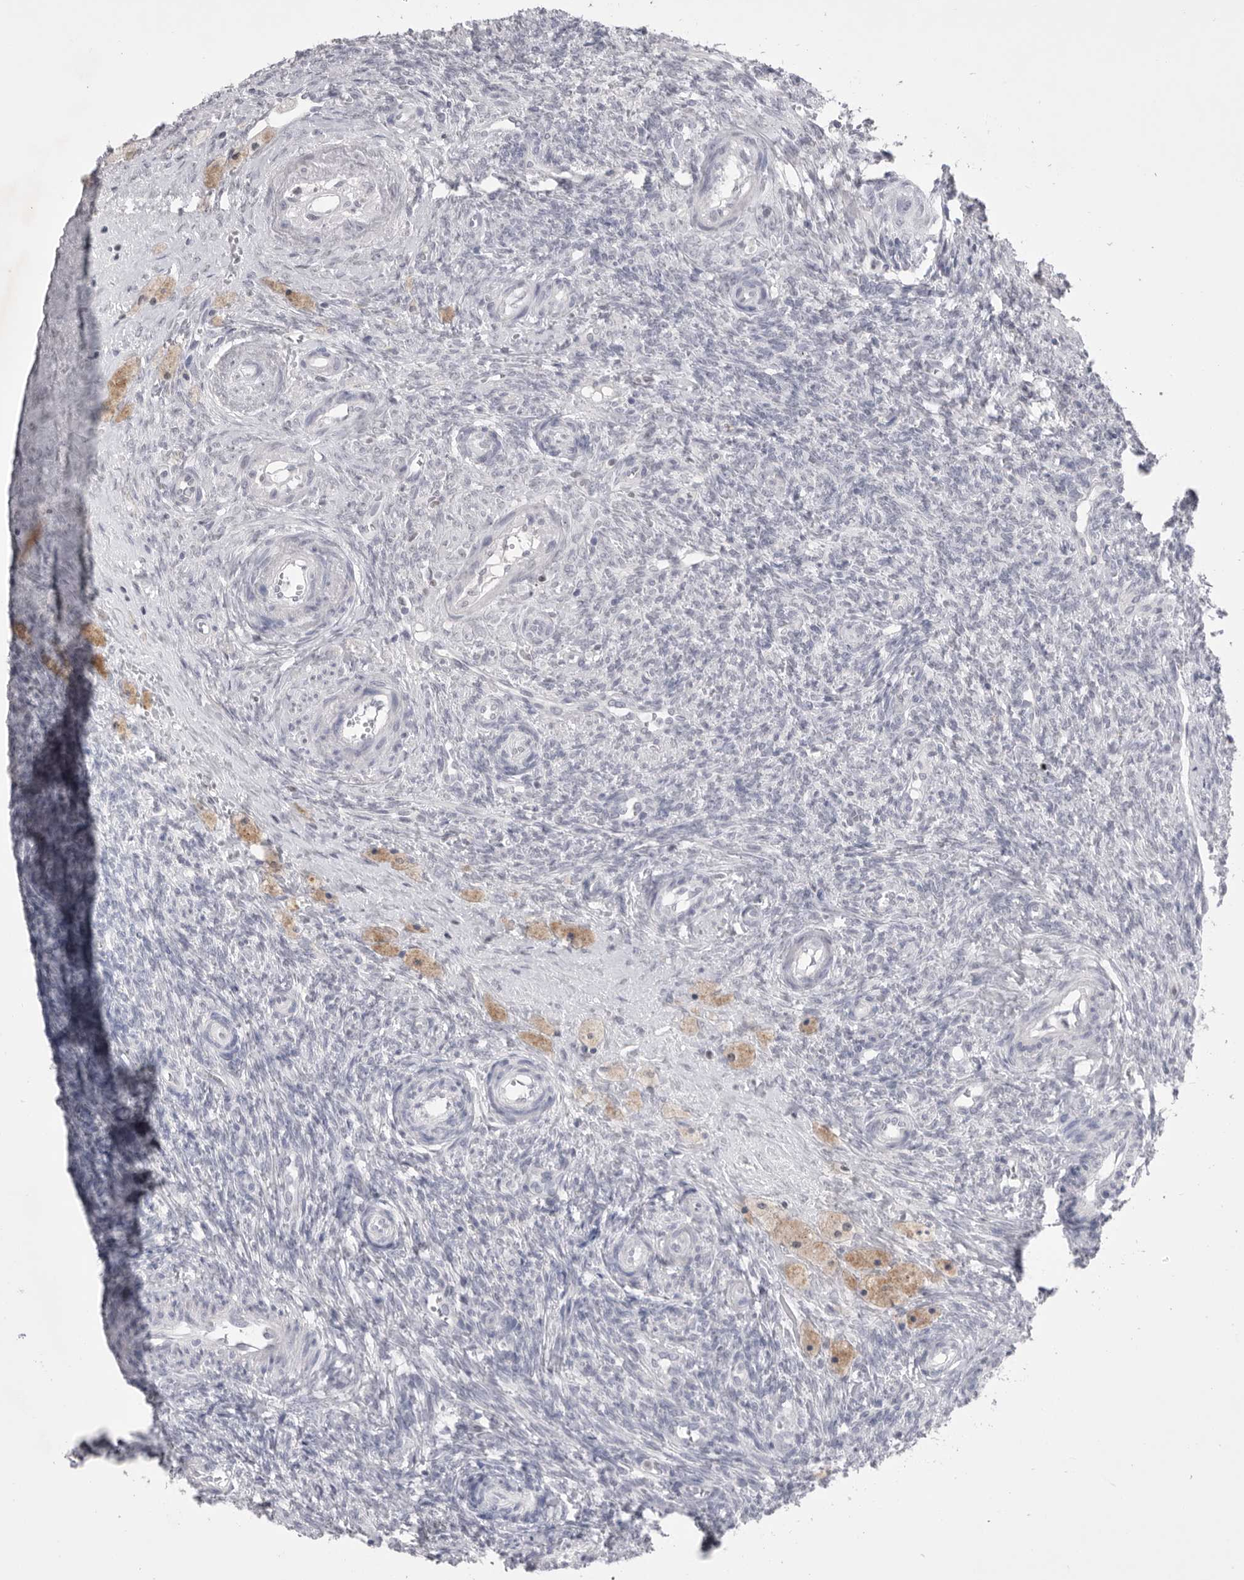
{"staining": {"intensity": "negative", "quantity": "none", "location": "none"}, "tissue": "ovary", "cell_type": "Follicle cells", "image_type": "normal", "snomed": [{"axis": "morphology", "description": "Normal tissue, NOS"}, {"axis": "topography", "description": "Ovary"}], "caption": "Follicle cells show no significant positivity in unremarkable ovary. (DAB (3,3'-diaminobenzidine) IHC with hematoxylin counter stain).", "gene": "ZBTB7B", "patient": {"sex": "female", "age": 41}}